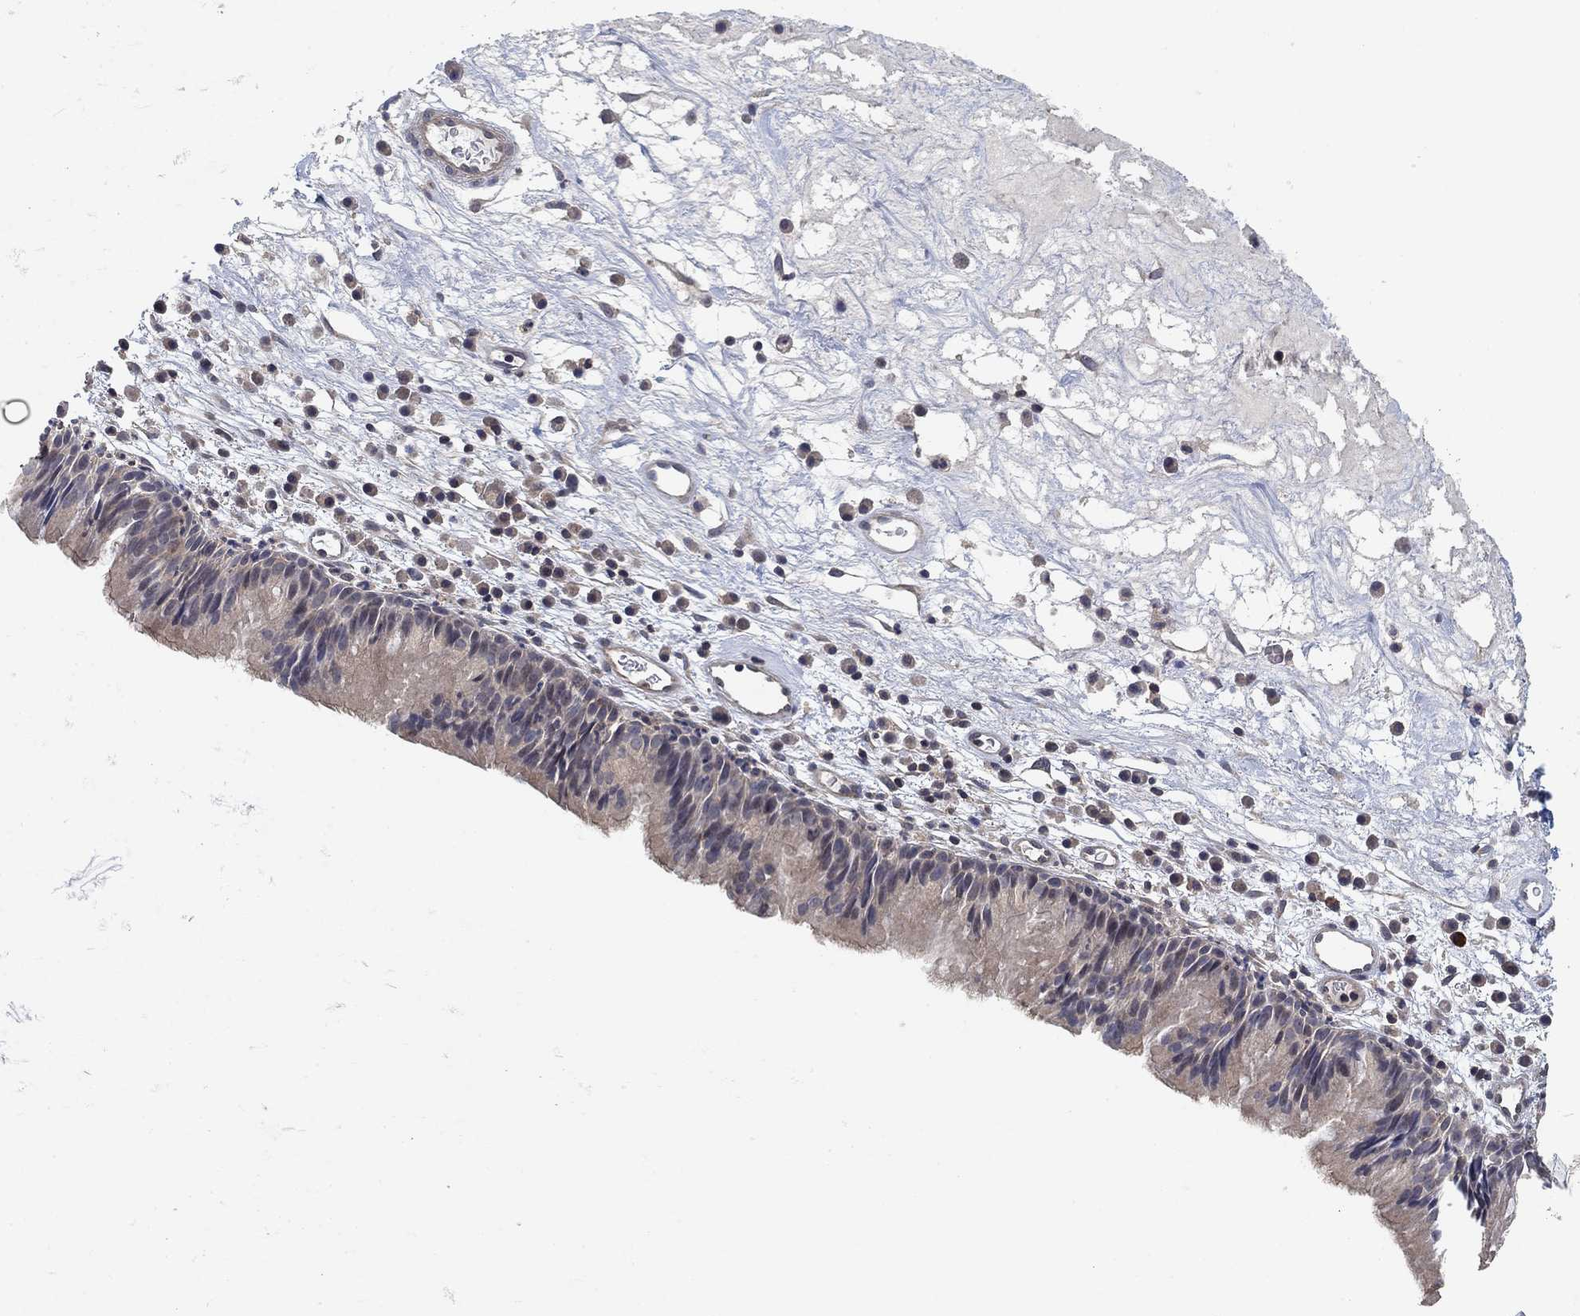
{"staining": {"intensity": "weak", "quantity": "<25%", "location": "cytoplasmic/membranous"}, "tissue": "nasopharynx", "cell_type": "Respiratory epithelial cells", "image_type": "normal", "snomed": [{"axis": "morphology", "description": "Normal tissue, NOS"}, {"axis": "topography", "description": "Nasopharynx"}], "caption": "Respiratory epithelial cells are negative for protein expression in benign human nasopharynx. The staining is performed using DAB brown chromogen with nuclei counter-stained in using hematoxylin.", "gene": "CCDC43", "patient": {"sex": "male", "age": 69}}